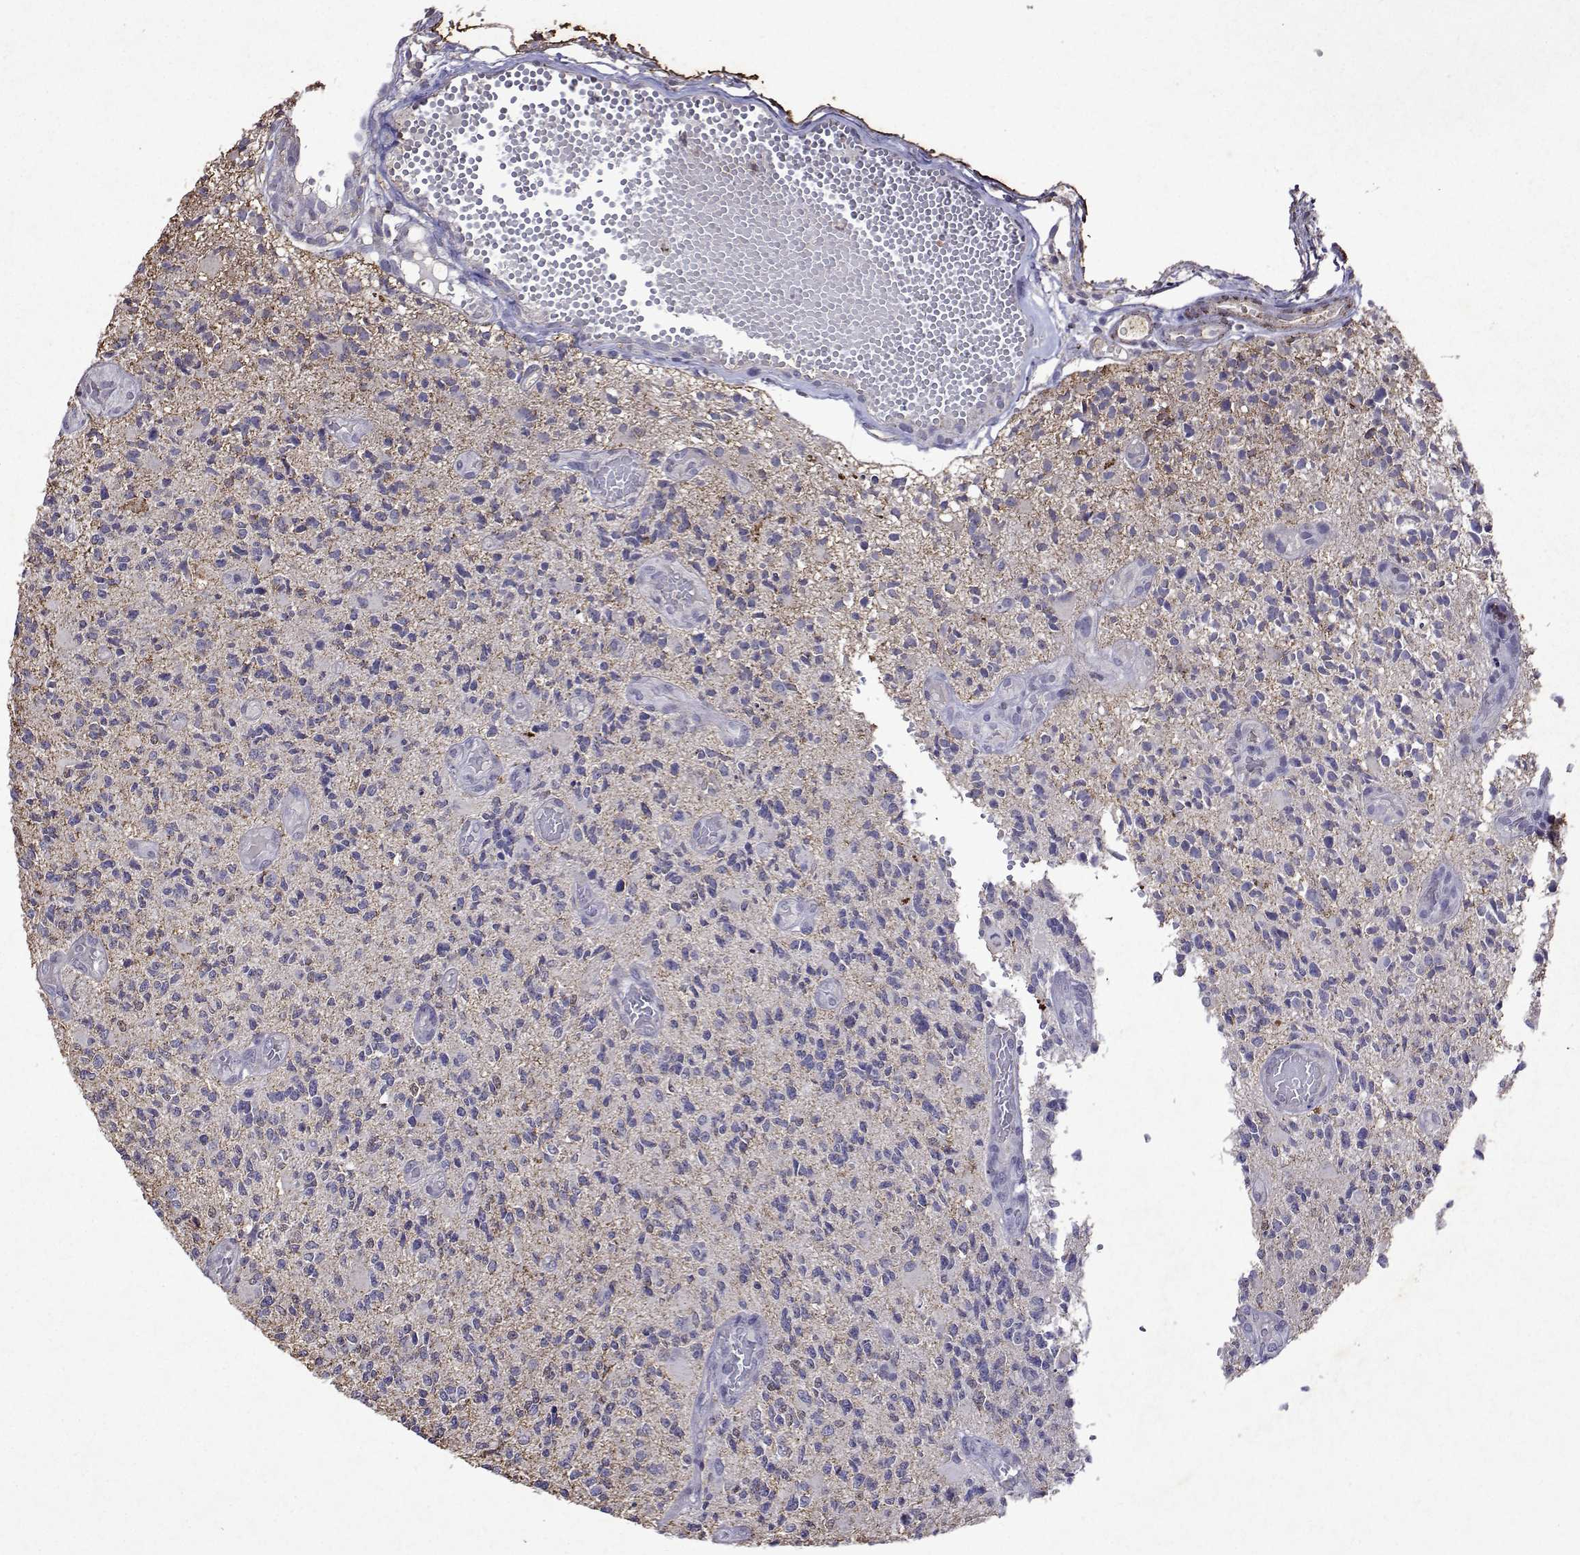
{"staining": {"intensity": "negative", "quantity": "none", "location": "none"}, "tissue": "glioma", "cell_type": "Tumor cells", "image_type": "cancer", "snomed": [{"axis": "morphology", "description": "Glioma, malignant, High grade"}, {"axis": "topography", "description": "Brain"}], "caption": "Immunohistochemistry of human malignant glioma (high-grade) reveals no positivity in tumor cells.", "gene": "DUSP28", "patient": {"sex": "female", "age": 63}}